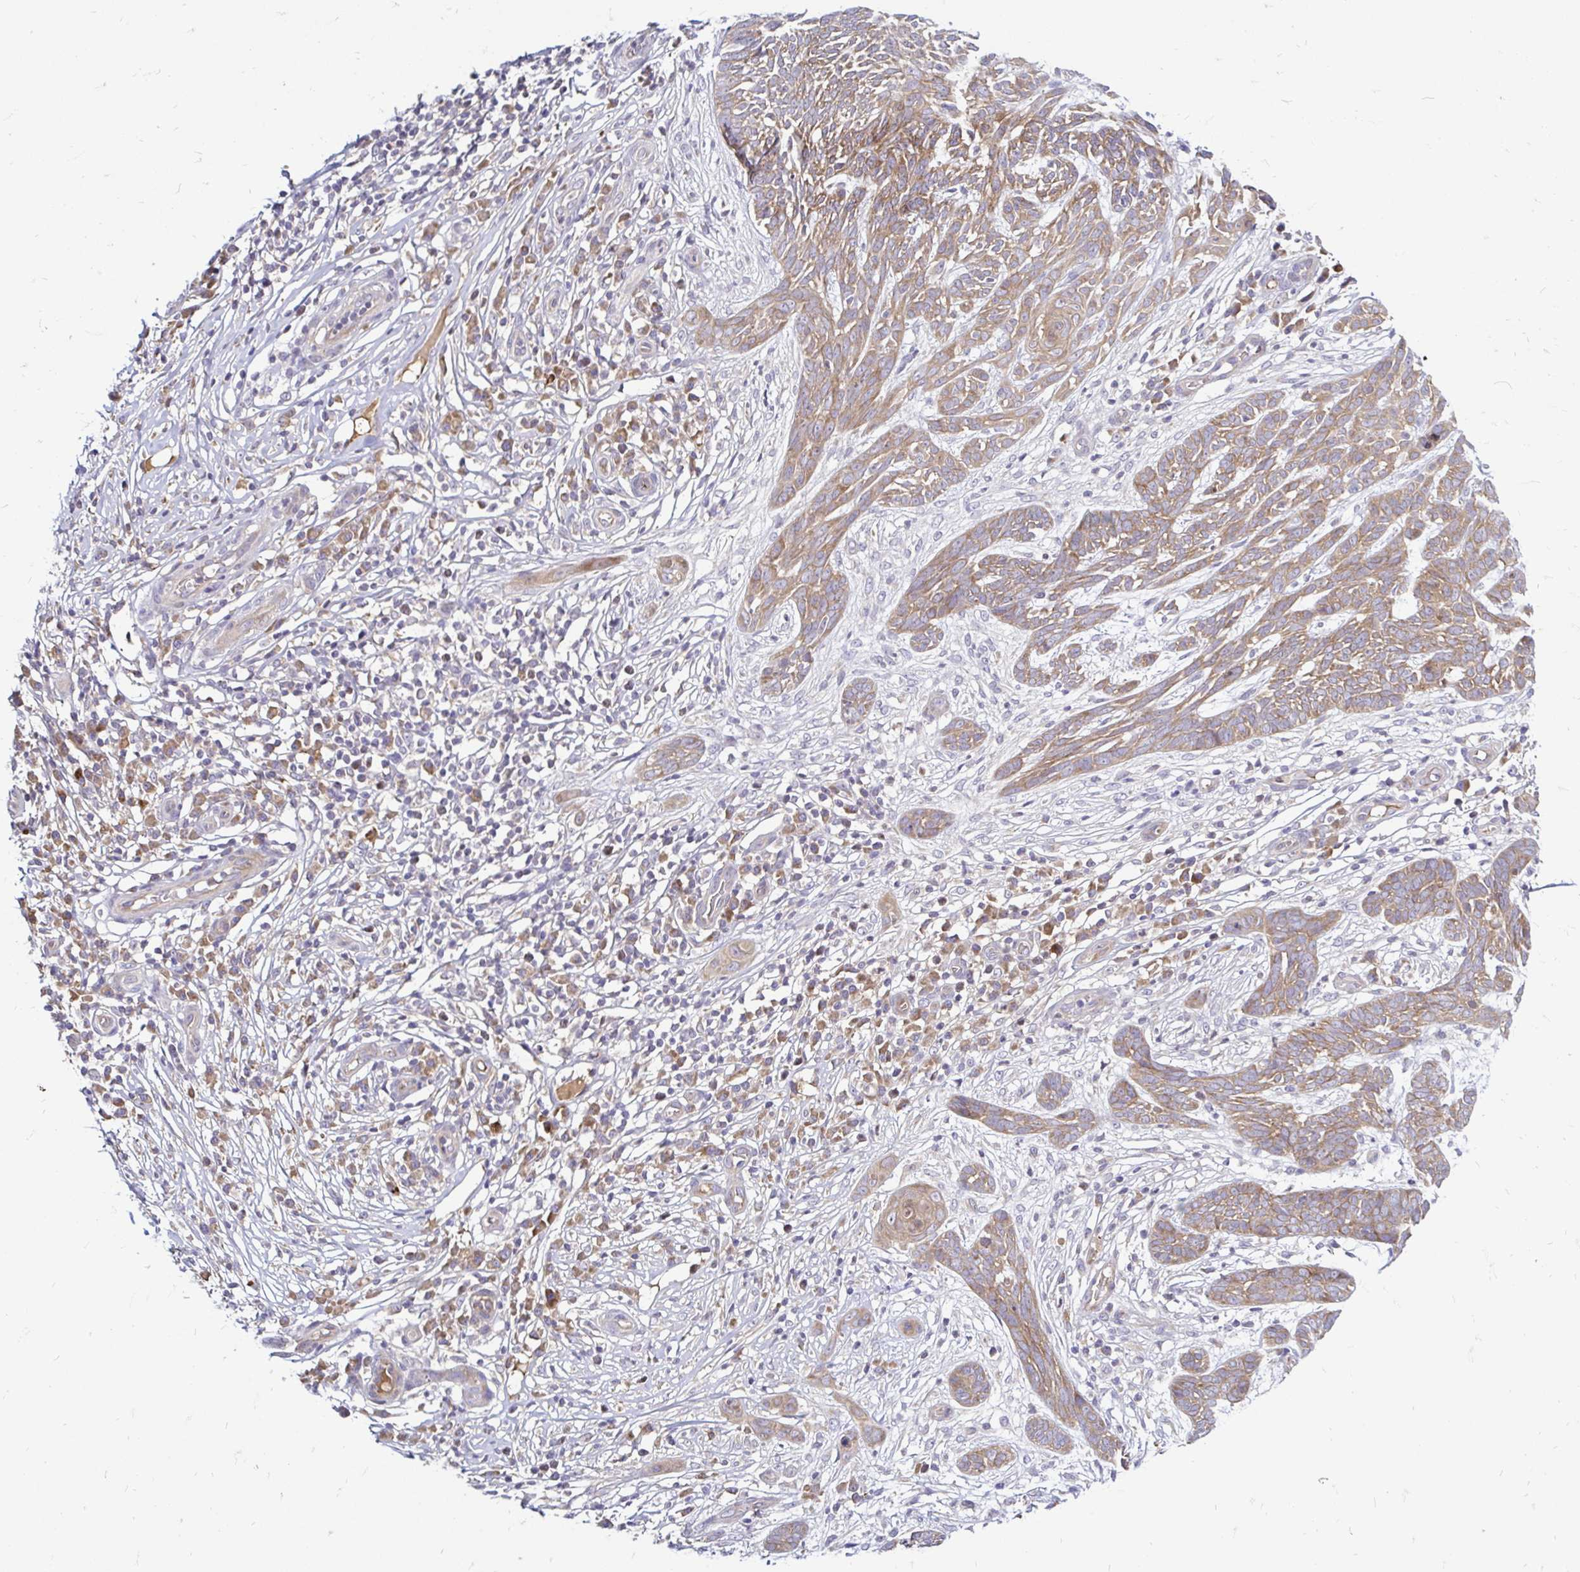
{"staining": {"intensity": "weak", "quantity": "25%-75%", "location": "cytoplasmic/membranous"}, "tissue": "skin cancer", "cell_type": "Tumor cells", "image_type": "cancer", "snomed": [{"axis": "morphology", "description": "Basal cell carcinoma"}, {"axis": "topography", "description": "Skin"}, {"axis": "topography", "description": "Skin, foot"}], "caption": "DAB immunohistochemical staining of human skin basal cell carcinoma displays weak cytoplasmic/membranous protein positivity in about 25%-75% of tumor cells.", "gene": "ARHGEF37", "patient": {"sex": "female", "age": 86}}